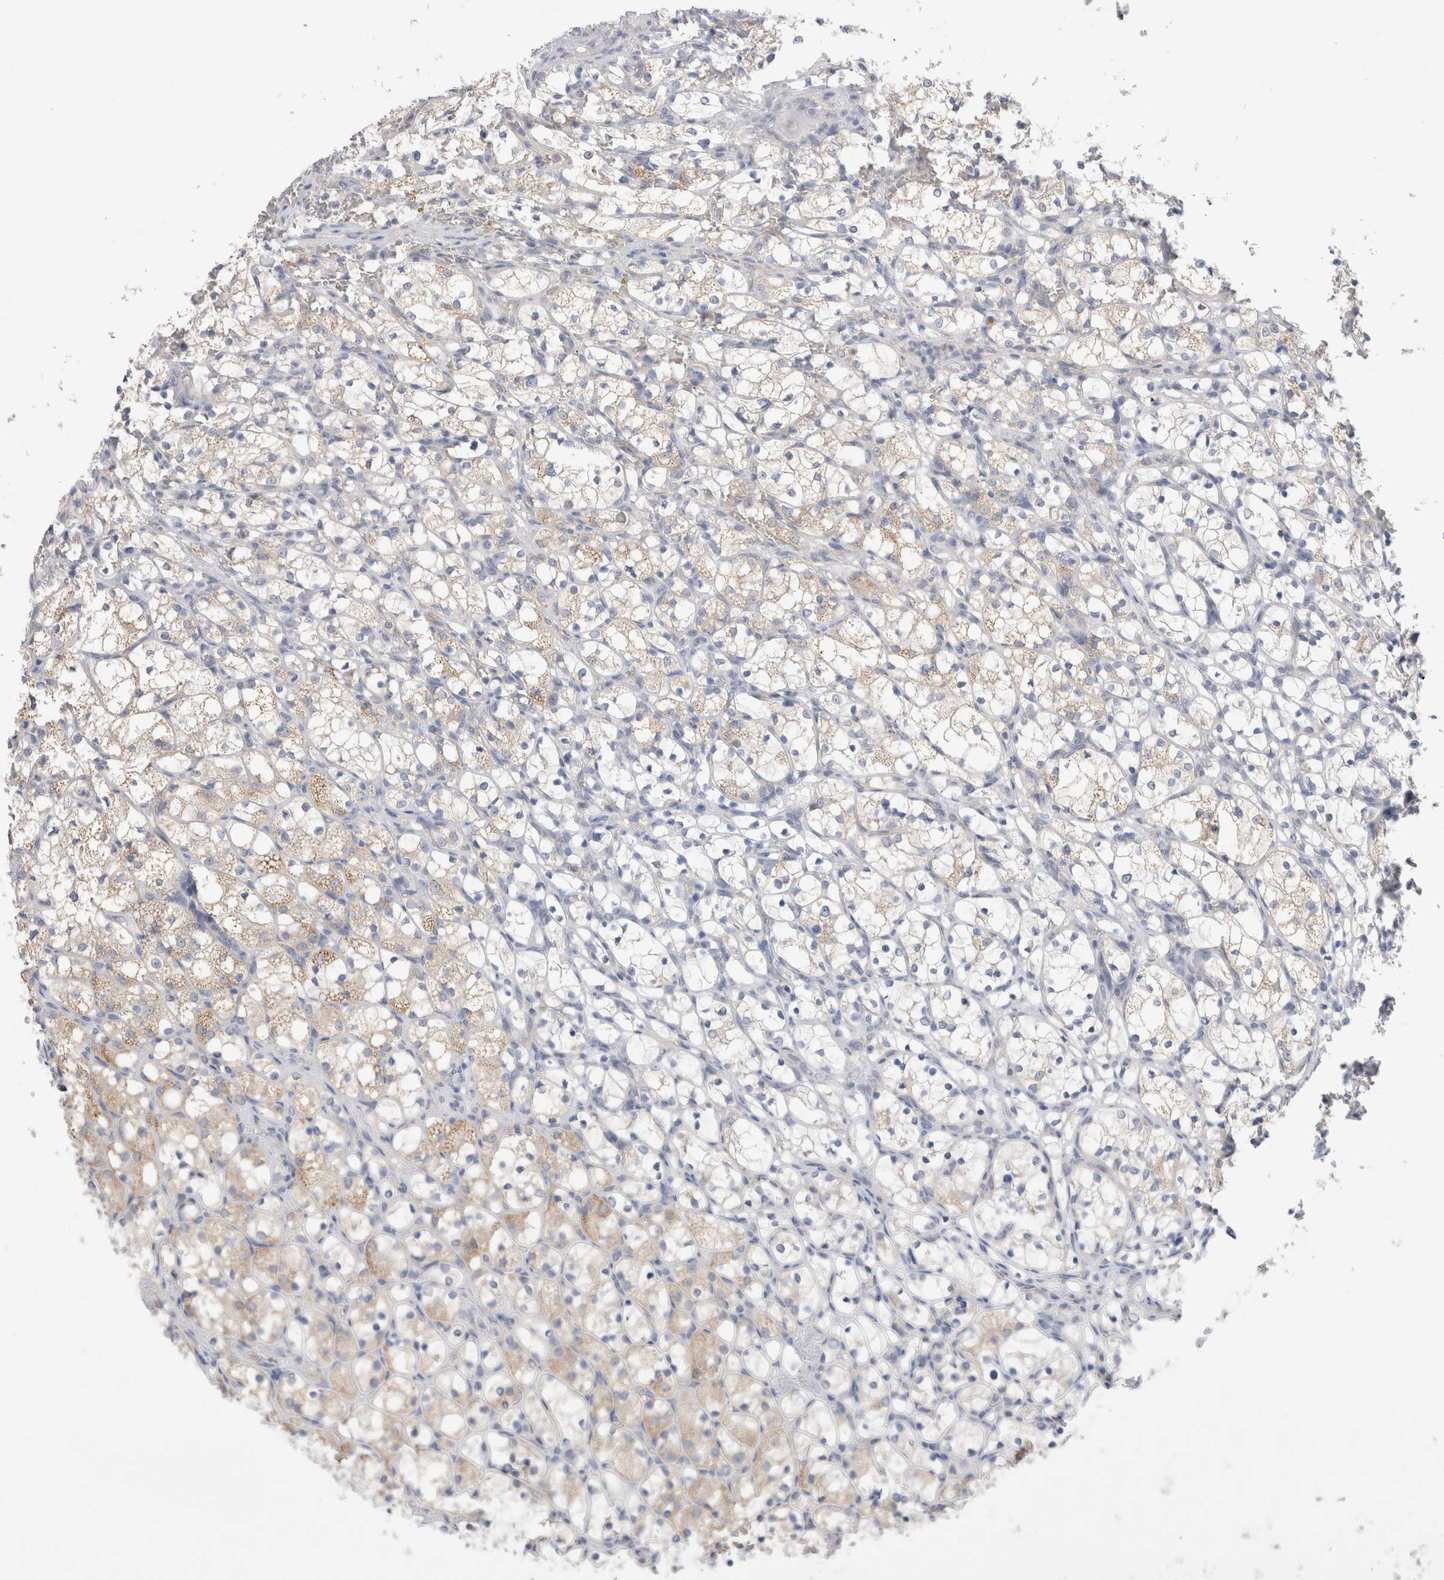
{"staining": {"intensity": "weak", "quantity": "<25%", "location": "cytoplasmic/membranous"}, "tissue": "renal cancer", "cell_type": "Tumor cells", "image_type": "cancer", "snomed": [{"axis": "morphology", "description": "Adenocarcinoma, NOS"}, {"axis": "topography", "description": "Kidney"}], "caption": "Adenocarcinoma (renal) stained for a protein using IHC displays no positivity tumor cells.", "gene": "NDOR1", "patient": {"sex": "female", "age": 69}}